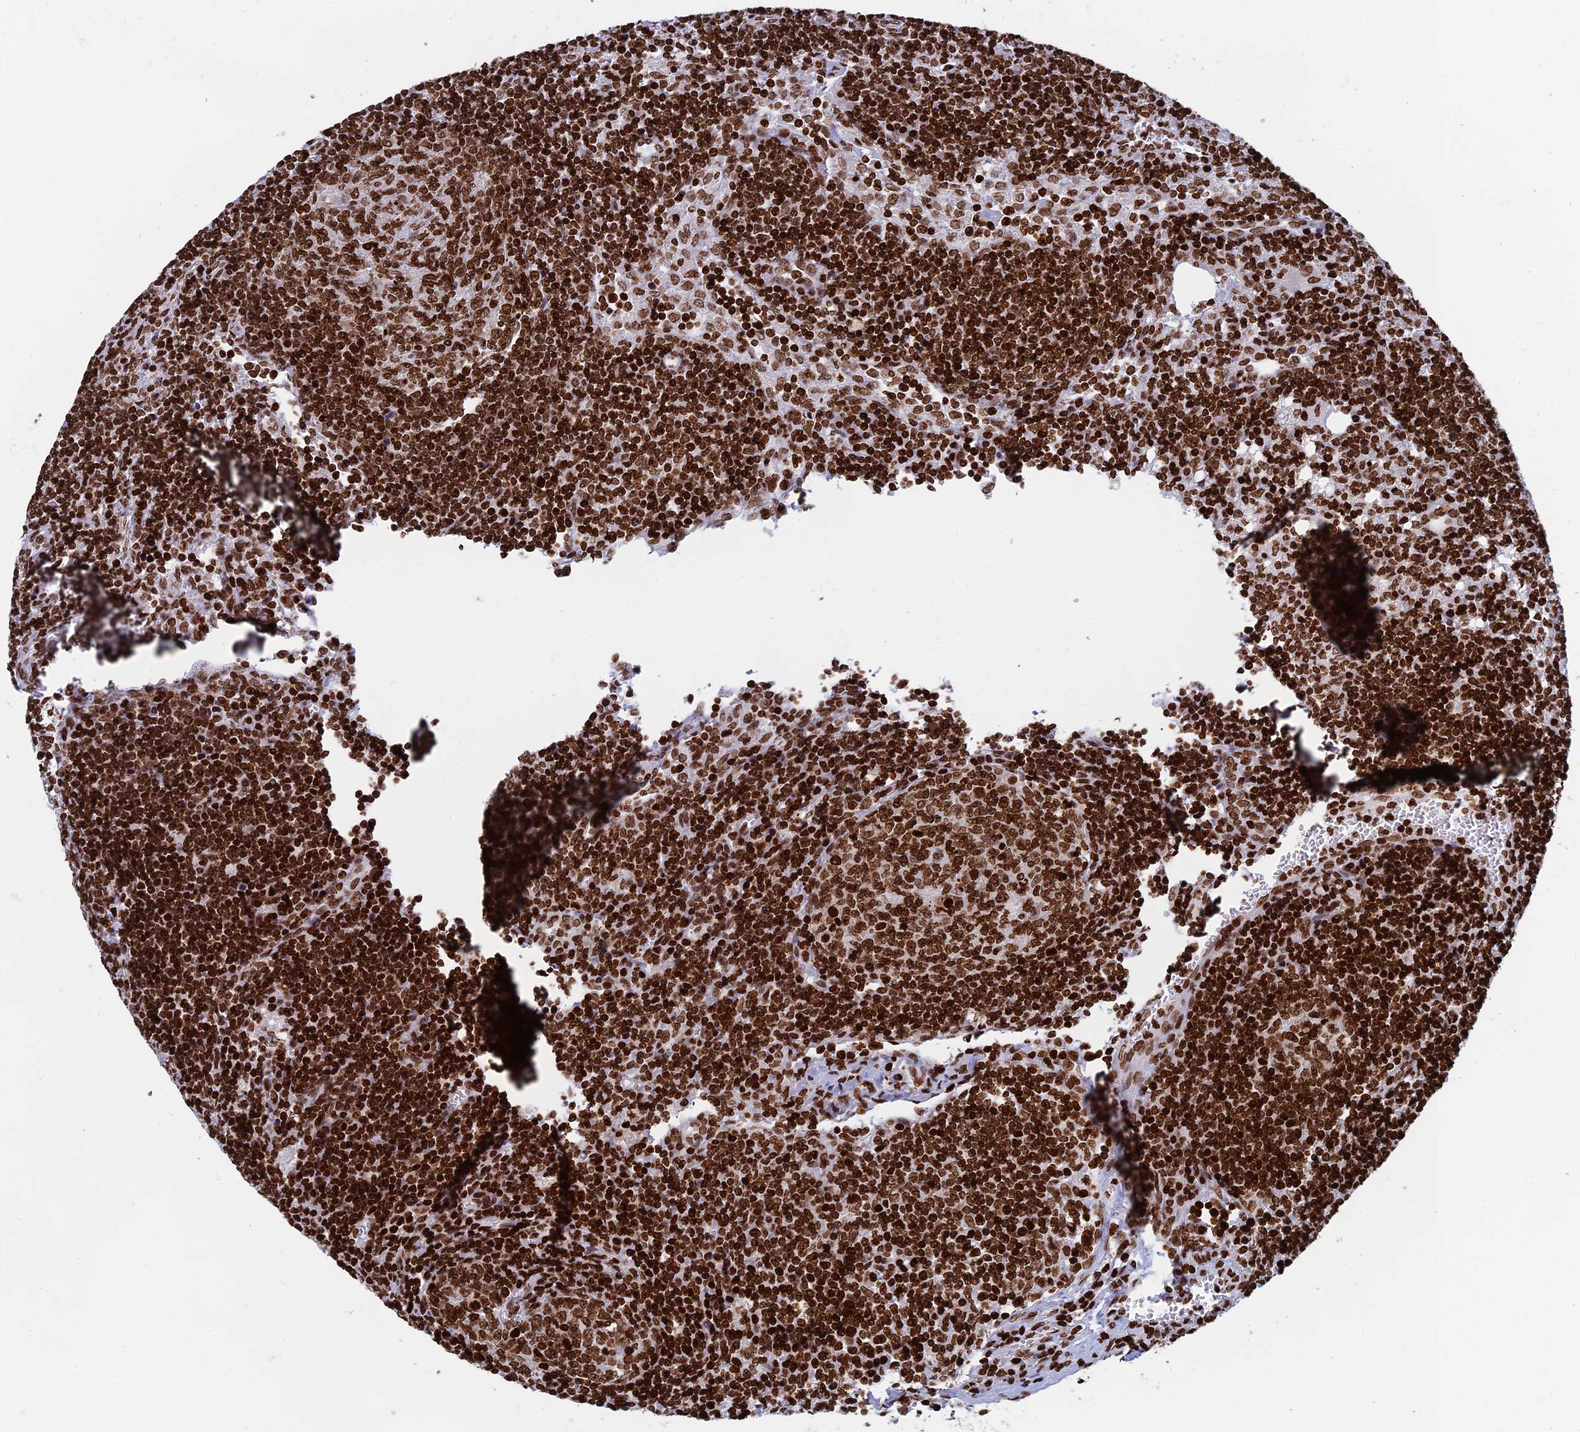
{"staining": {"intensity": "strong", "quantity": ">75%", "location": "nuclear"}, "tissue": "lymph node", "cell_type": "Germinal center cells", "image_type": "normal", "snomed": [{"axis": "morphology", "description": "Normal tissue, NOS"}, {"axis": "topography", "description": "Lymph node"}], "caption": "Benign lymph node was stained to show a protein in brown. There is high levels of strong nuclear staining in approximately >75% of germinal center cells. (DAB (3,3'-diaminobenzidine) = brown stain, brightfield microscopy at high magnification).", "gene": "RPAP1", "patient": {"sex": "female", "age": 73}}